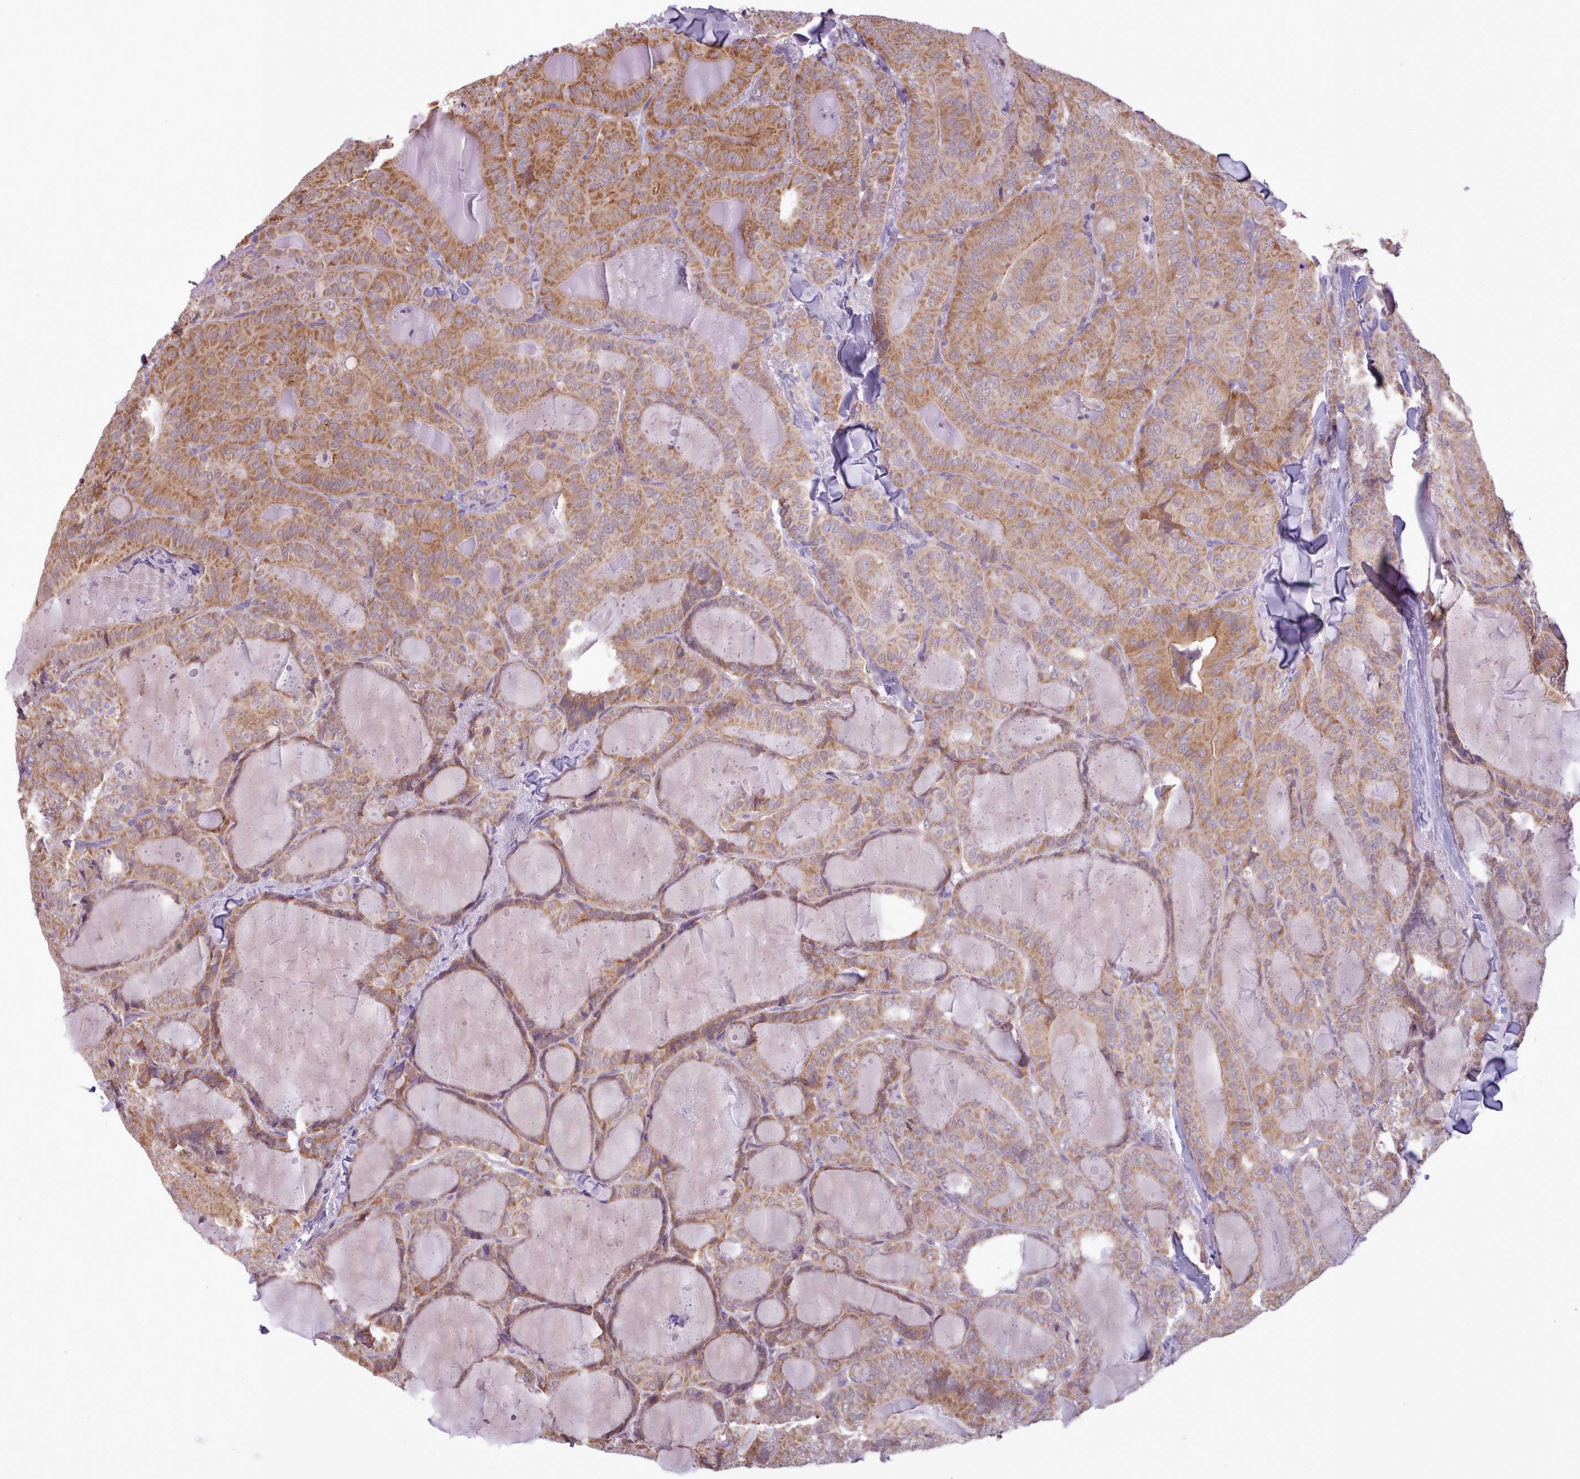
{"staining": {"intensity": "moderate", "quantity": ">75%", "location": "cytoplasmic/membranous"}, "tissue": "thyroid cancer", "cell_type": "Tumor cells", "image_type": "cancer", "snomed": [{"axis": "morphology", "description": "Papillary adenocarcinoma, NOS"}, {"axis": "topography", "description": "Thyroid gland"}], "caption": "A brown stain labels moderate cytoplasmic/membranous expression of a protein in human thyroid cancer (papillary adenocarcinoma) tumor cells.", "gene": "SLURP1", "patient": {"sex": "female", "age": 68}}